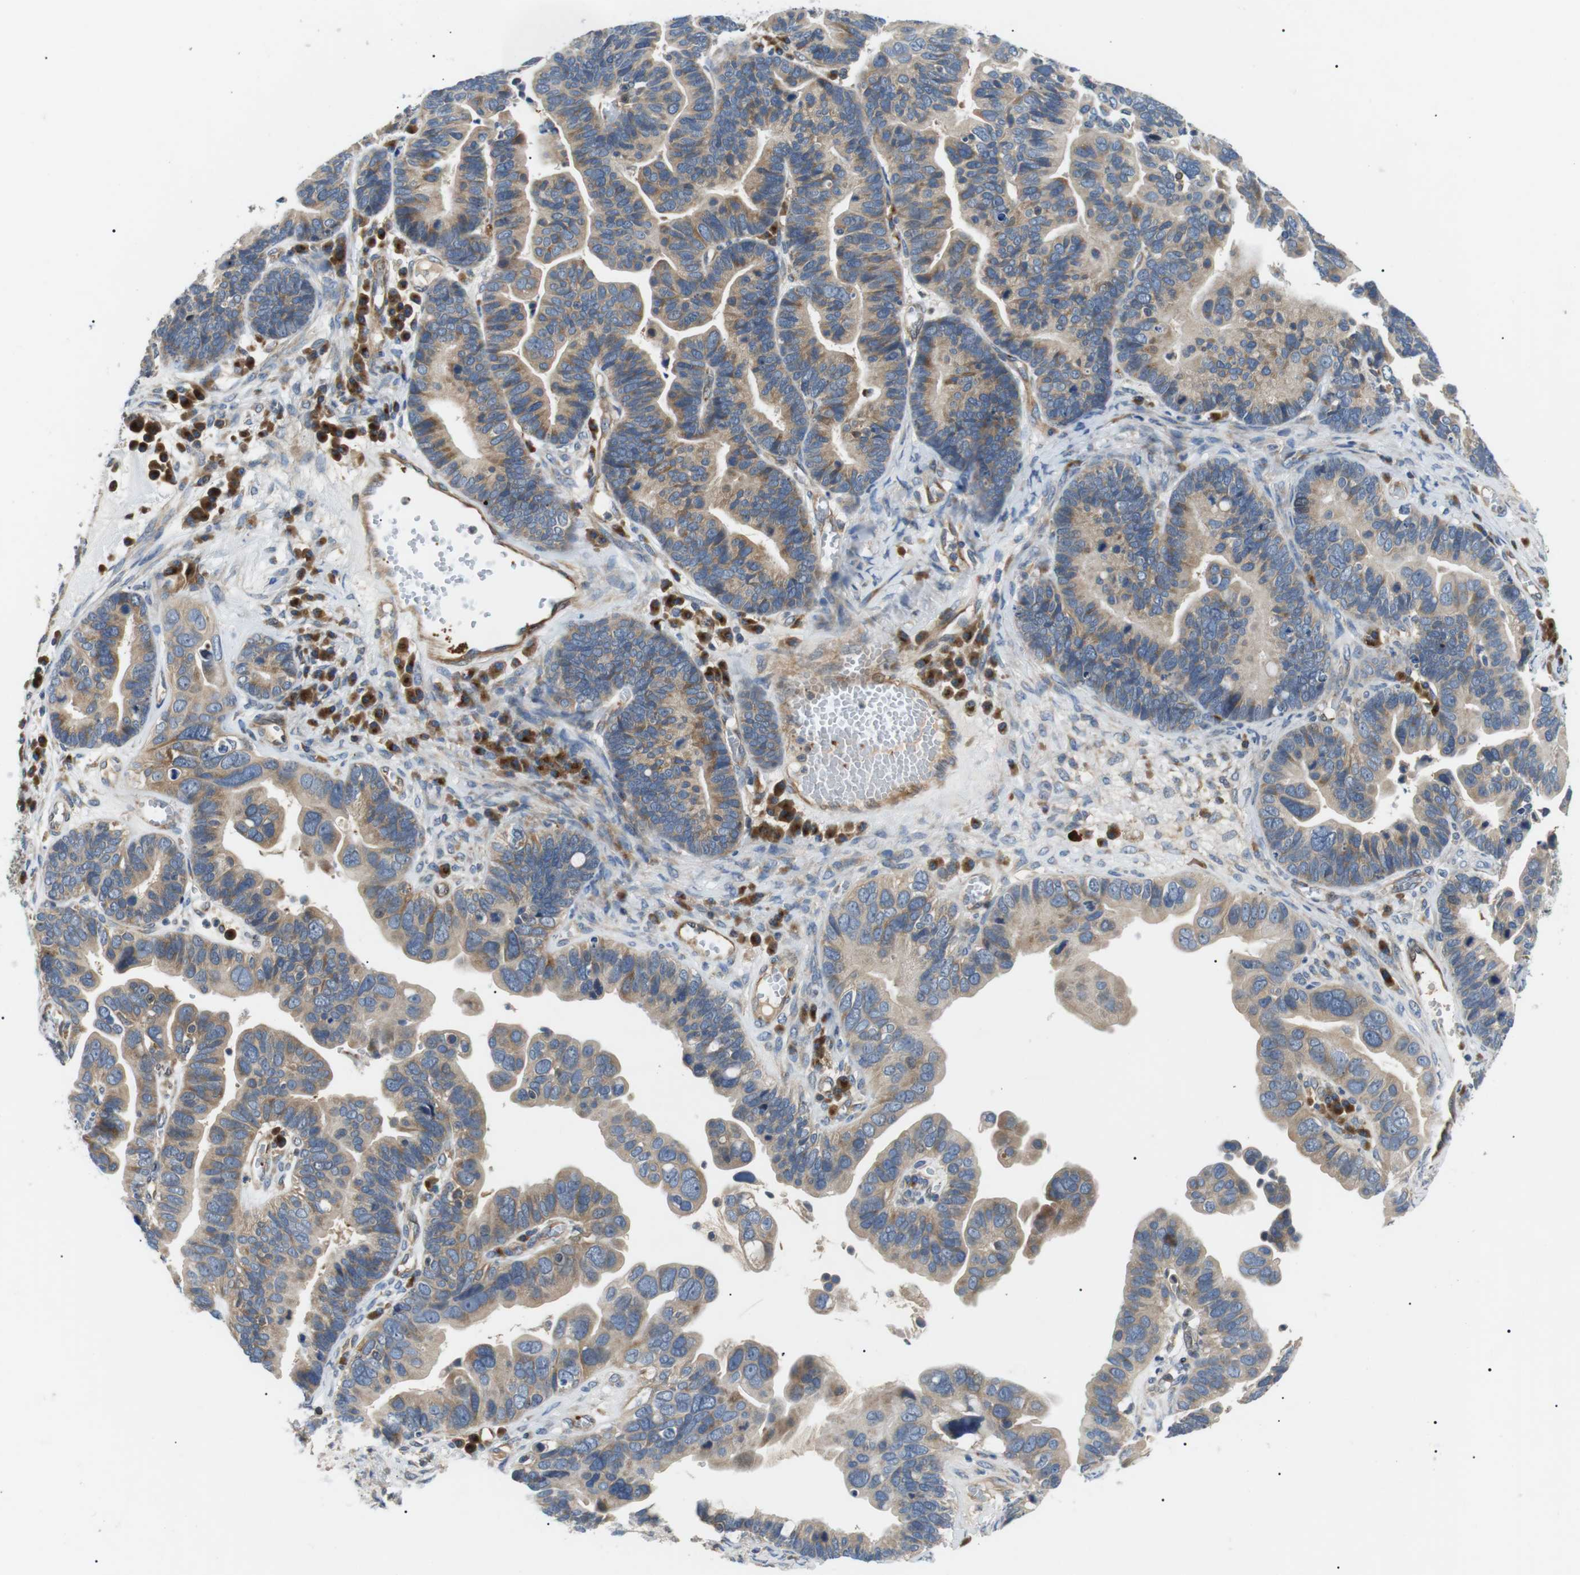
{"staining": {"intensity": "moderate", "quantity": "25%-75%", "location": "cytoplasmic/membranous"}, "tissue": "ovarian cancer", "cell_type": "Tumor cells", "image_type": "cancer", "snomed": [{"axis": "morphology", "description": "Cystadenocarcinoma, serous, NOS"}, {"axis": "topography", "description": "Ovary"}], "caption": "High-power microscopy captured an immunohistochemistry (IHC) image of ovarian cancer, revealing moderate cytoplasmic/membranous staining in approximately 25%-75% of tumor cells.", "gene": "DIPK1A", "patient": {"sex": "female", "age": 56}}